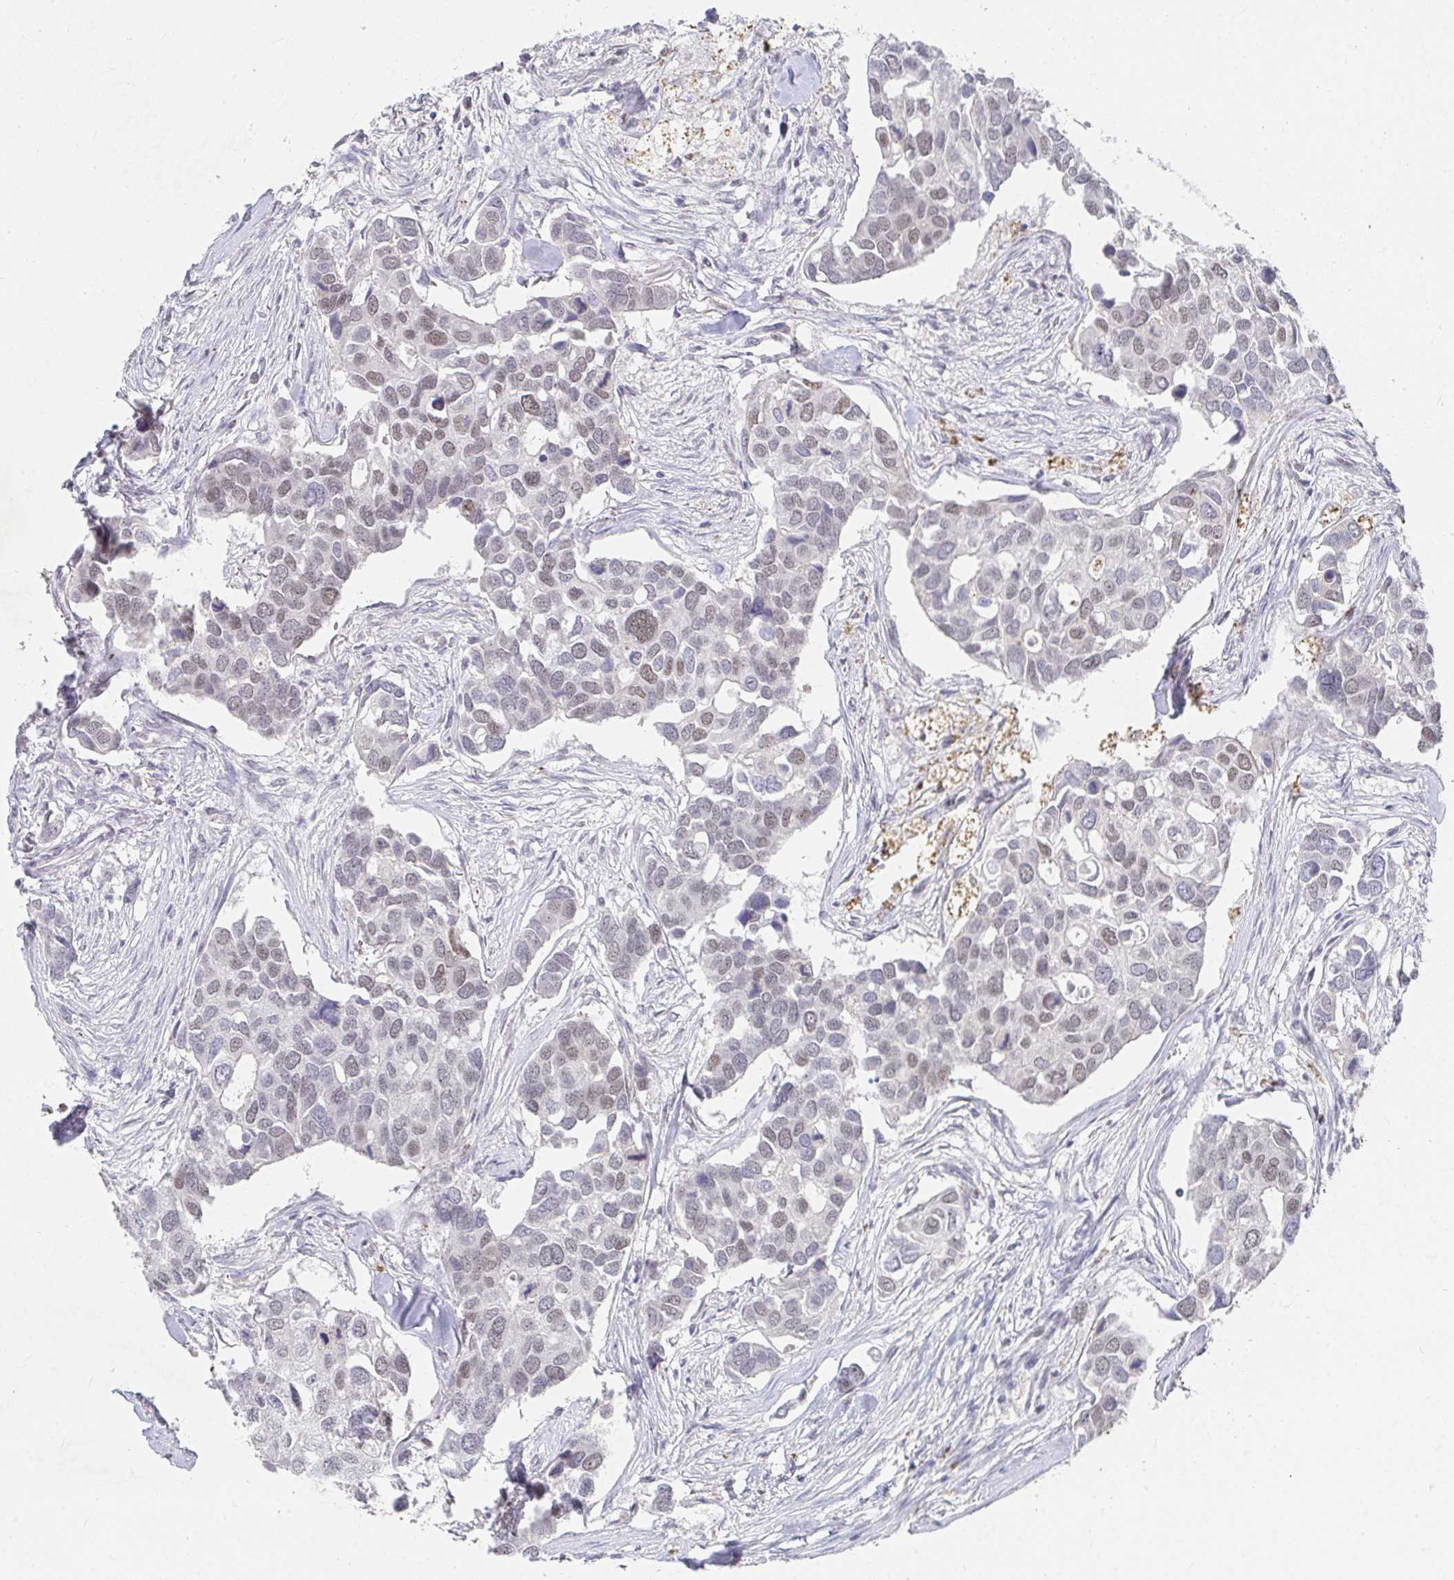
{"staining": {"intensity": "weak", "quantity": "<25%", "location": "nuclear"}, "tissue": "breast cancer", "cell_type": "Tumor cells", "image_type": "cancer", "snomed": [{"axis": "morphology", "description": "Duct carcinoma"}, {"axis": "topography", "description": "Breast"}], "caption": "The photomicrograph exhibits no significant positivity in tumor cells of invasive ductal carcinoma (breast).", "gene": "RCOR1", "patient": {"sex": "female", "age": 83}}